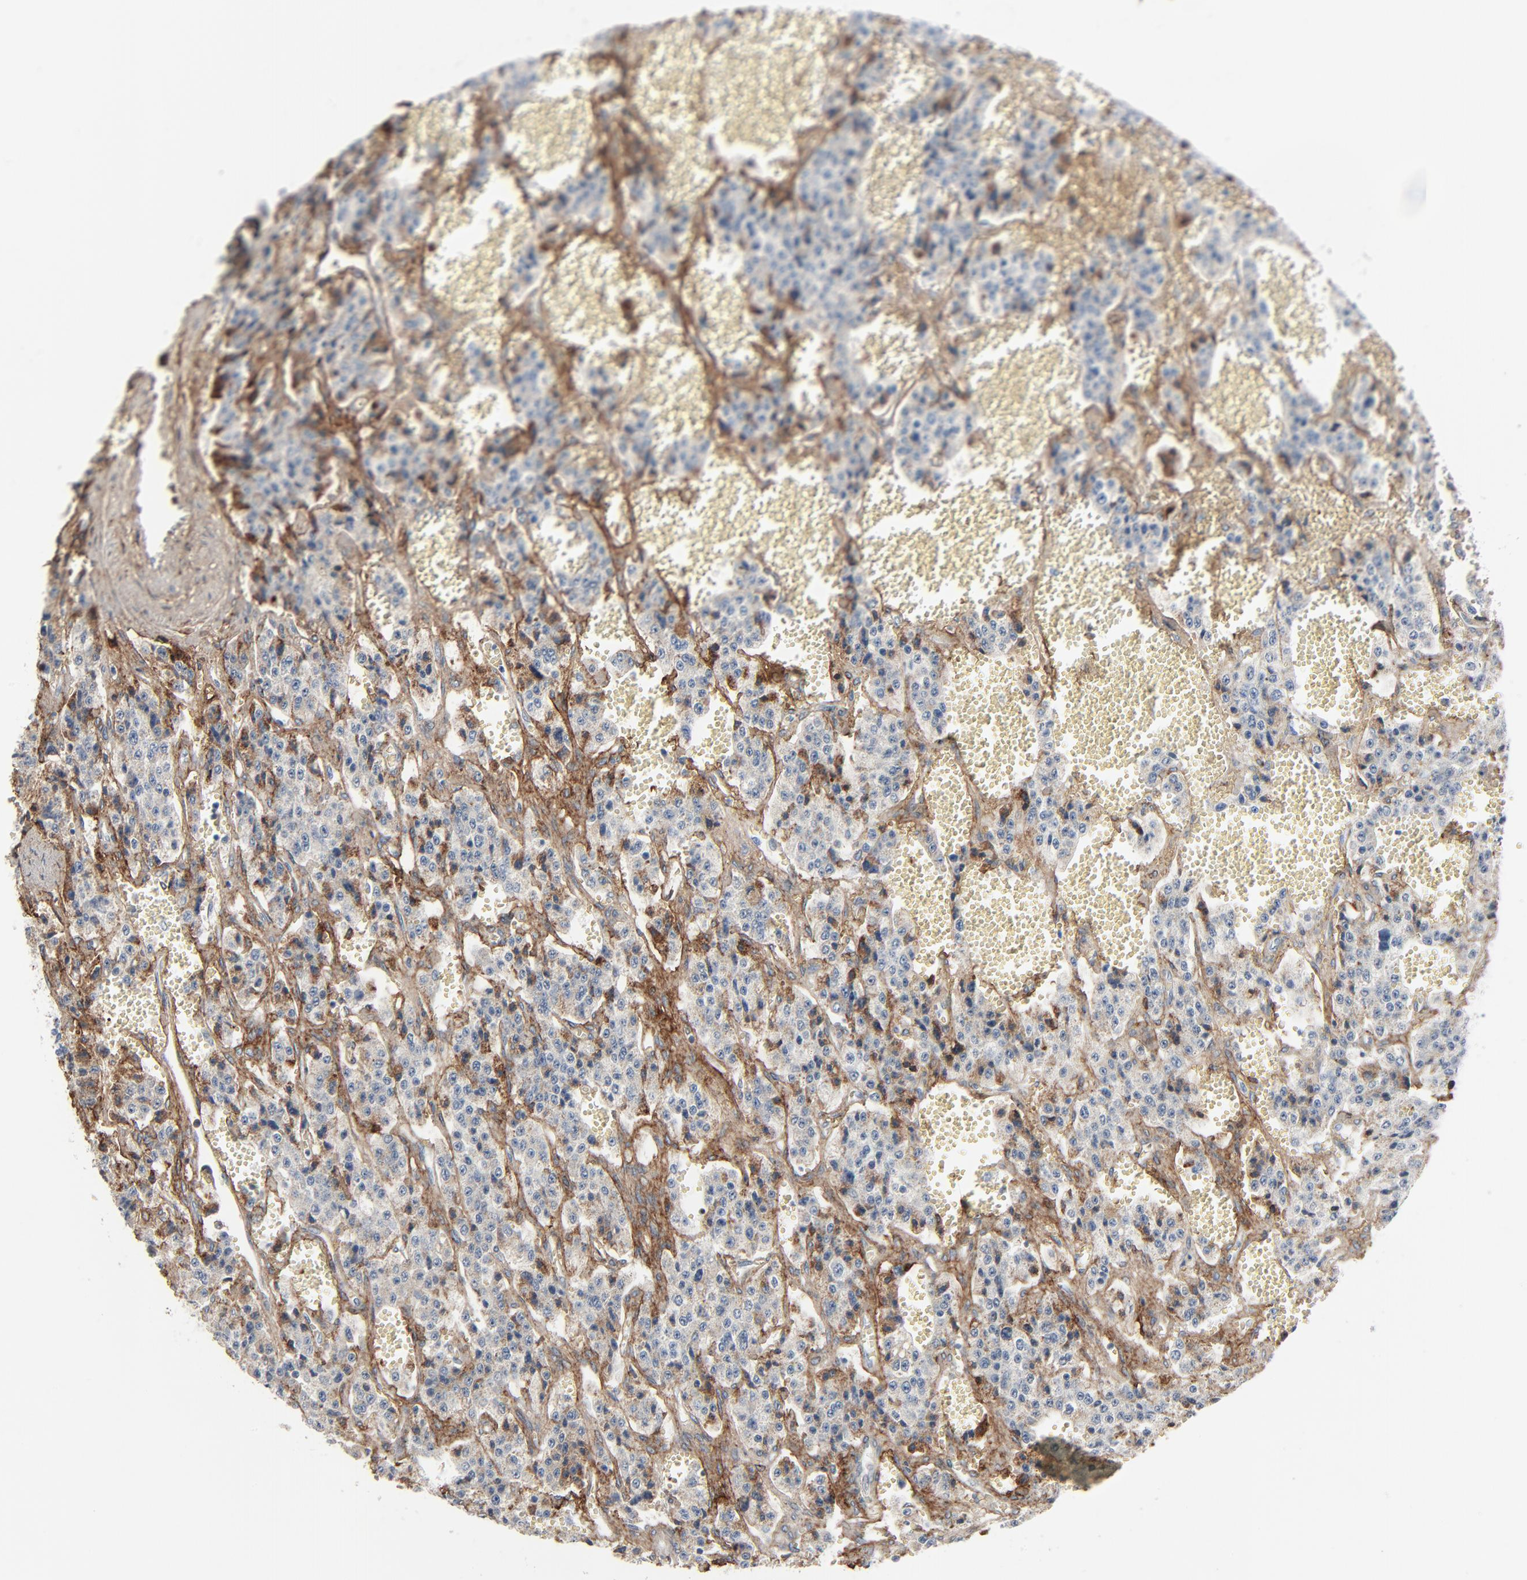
{"staining": {"intensity": "weak", "quantity": "25%-75%", "location": "cytoplasmic/membranous"}, "tissue": "carcinoid", "cell_type": "Tumor cells", "image_type": "cancer", "snomed": [{"axis": "morphology", "description": "Carcinoid, malignant, NOS"}, {"axis": "topography", "description": "Small intestine"}], "caption": "DAB (3,3'-diaminobenzidine) immunohistochemical staining of human carcinoid demonstrates weak cytoplasmic/membranous protein staining in approximately 25%-75% of tumor cells. (Stains: DAB (3,3'-diaminobenzidine) in brown, nuclei in blue, Microscopy: brightfield microscopy at high magnification).", "gene": "BGN", "patient": {"sex": "male", "age": 52}}